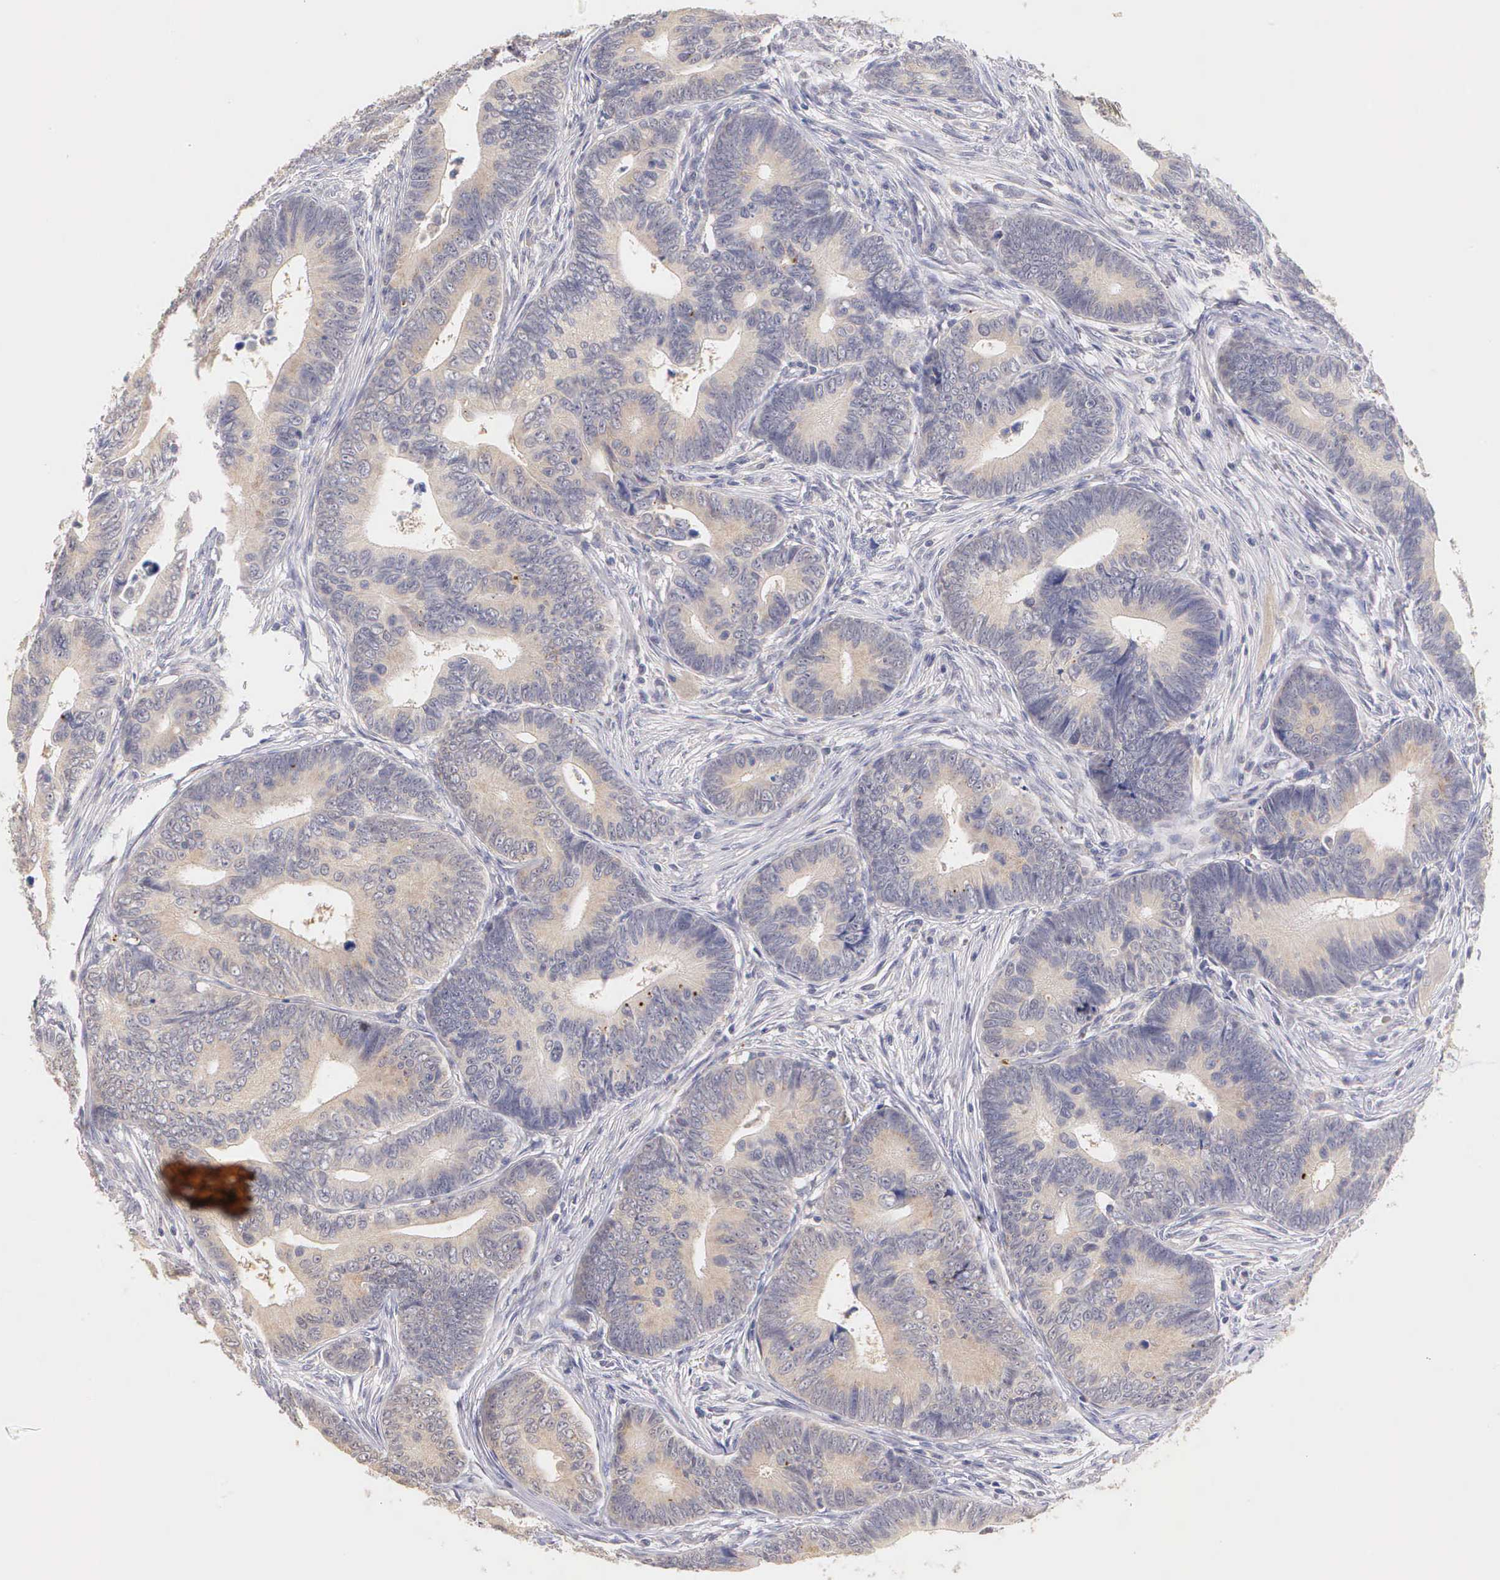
{"staining": {"intensity": "weak", "quantity": ">75%", "location": "cytoplasmic/membranous"}, "tissue": "colorectal cancer", "cell_type": "Tumor cells", "image_type": "cancer", "snomed": [{"axis": "morphology", "description": "Adenocarcinoma, NOS"}, {"axis": "topography", "description": "Colon"}], "caption": "Colorectal adenocarcinoma stained for a protein displays weak cytoplasmic/membranous positivity in tumor cells. (Brightfield microscopy of DAB IHC at high magnification).", "gene": "ESR1", "patient": {"sex": "female", "age": 78}}